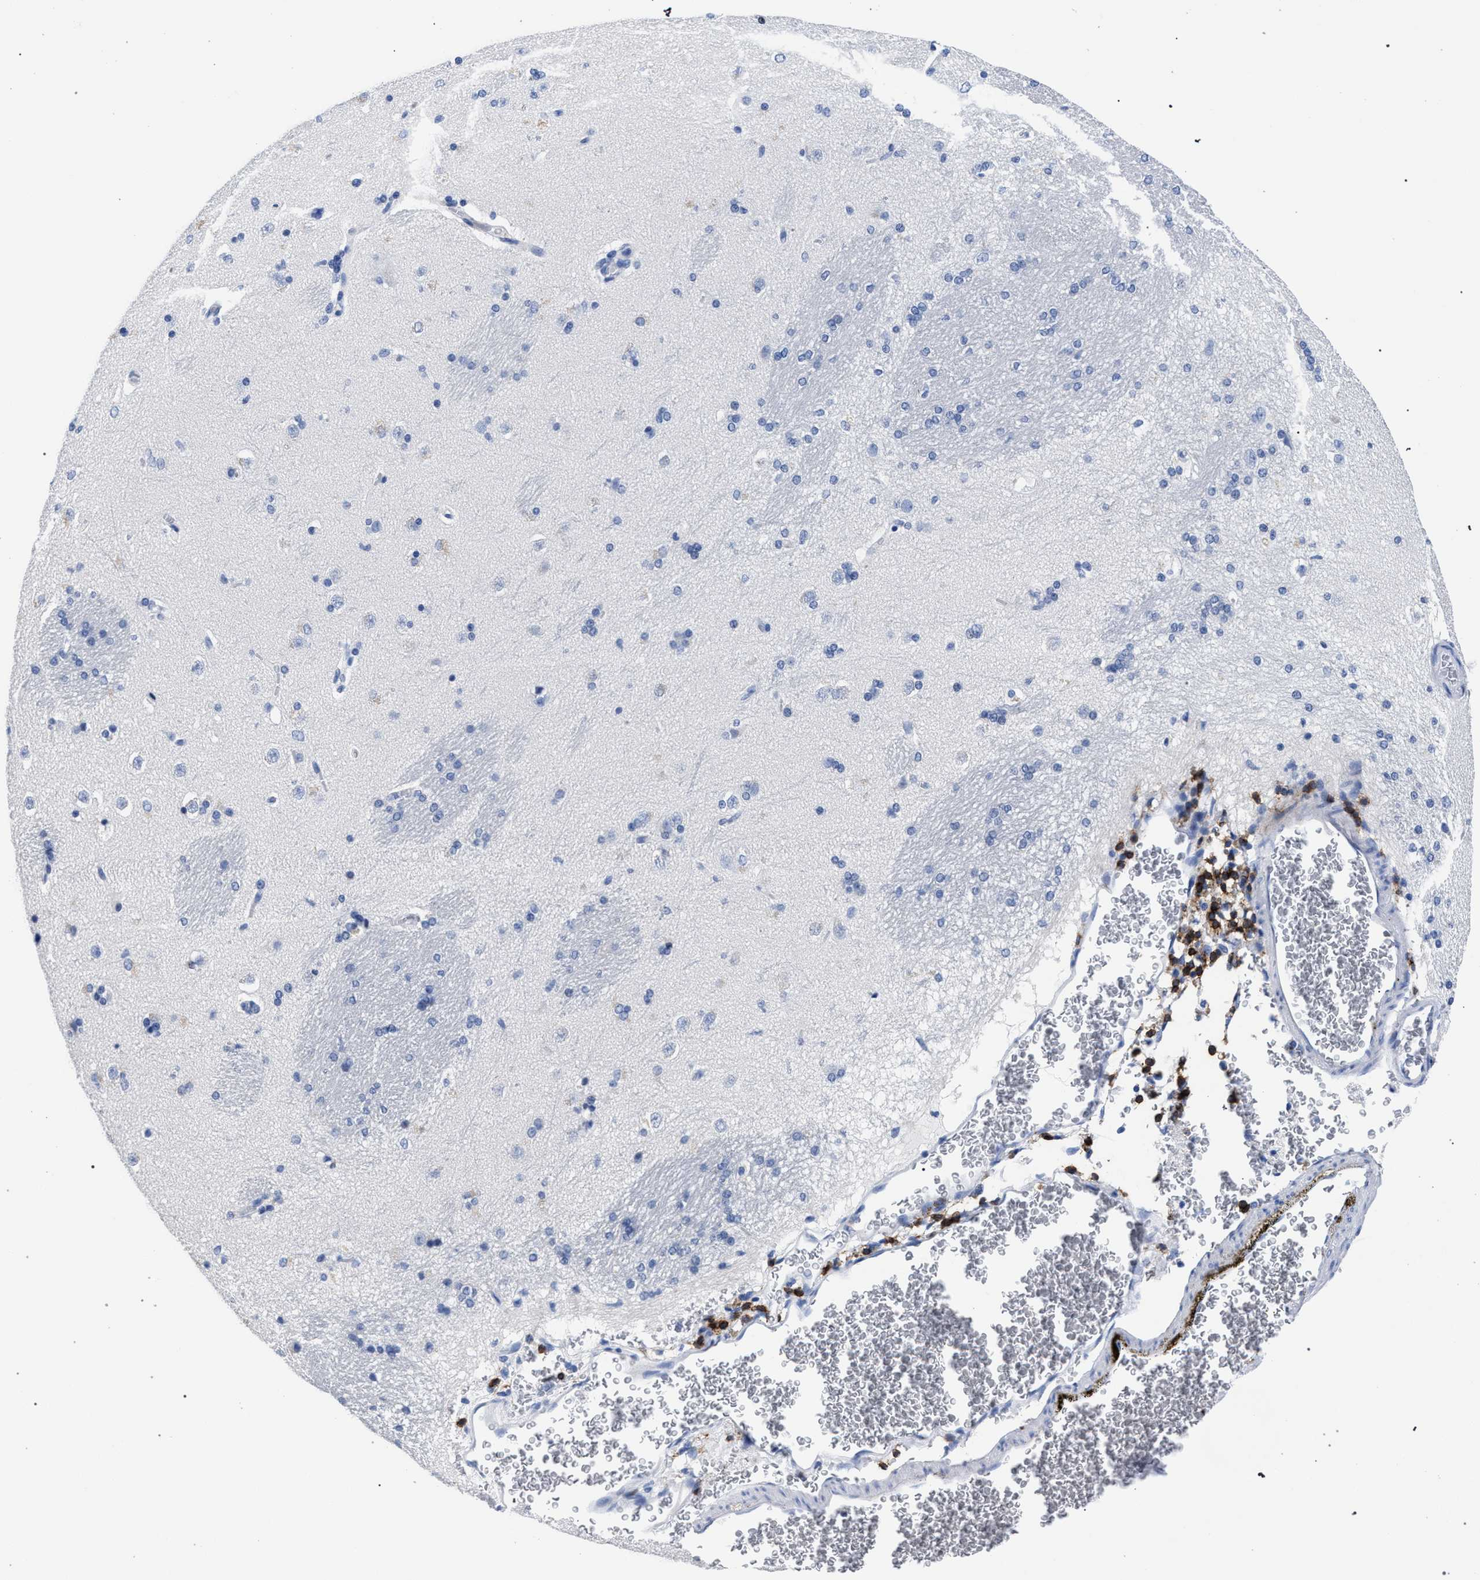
{"staining": {"intensity": "negative", "quantity": "none", "location": "none"}, "tissue": "caudate", "cell_type": "Glial cells", "image_type": "normal", "snomed": [{"axis": "morphology", "description": "Normal tissue, NOS"}, {"axis": "topography", "description": "Lateral ventricle wall"}], "caption": "Human caudate stained for a protein using IHC exhibits no positivity in glial cells.", "gene": "KLRK1", "patient": {"sex": "female", "age": 19}}